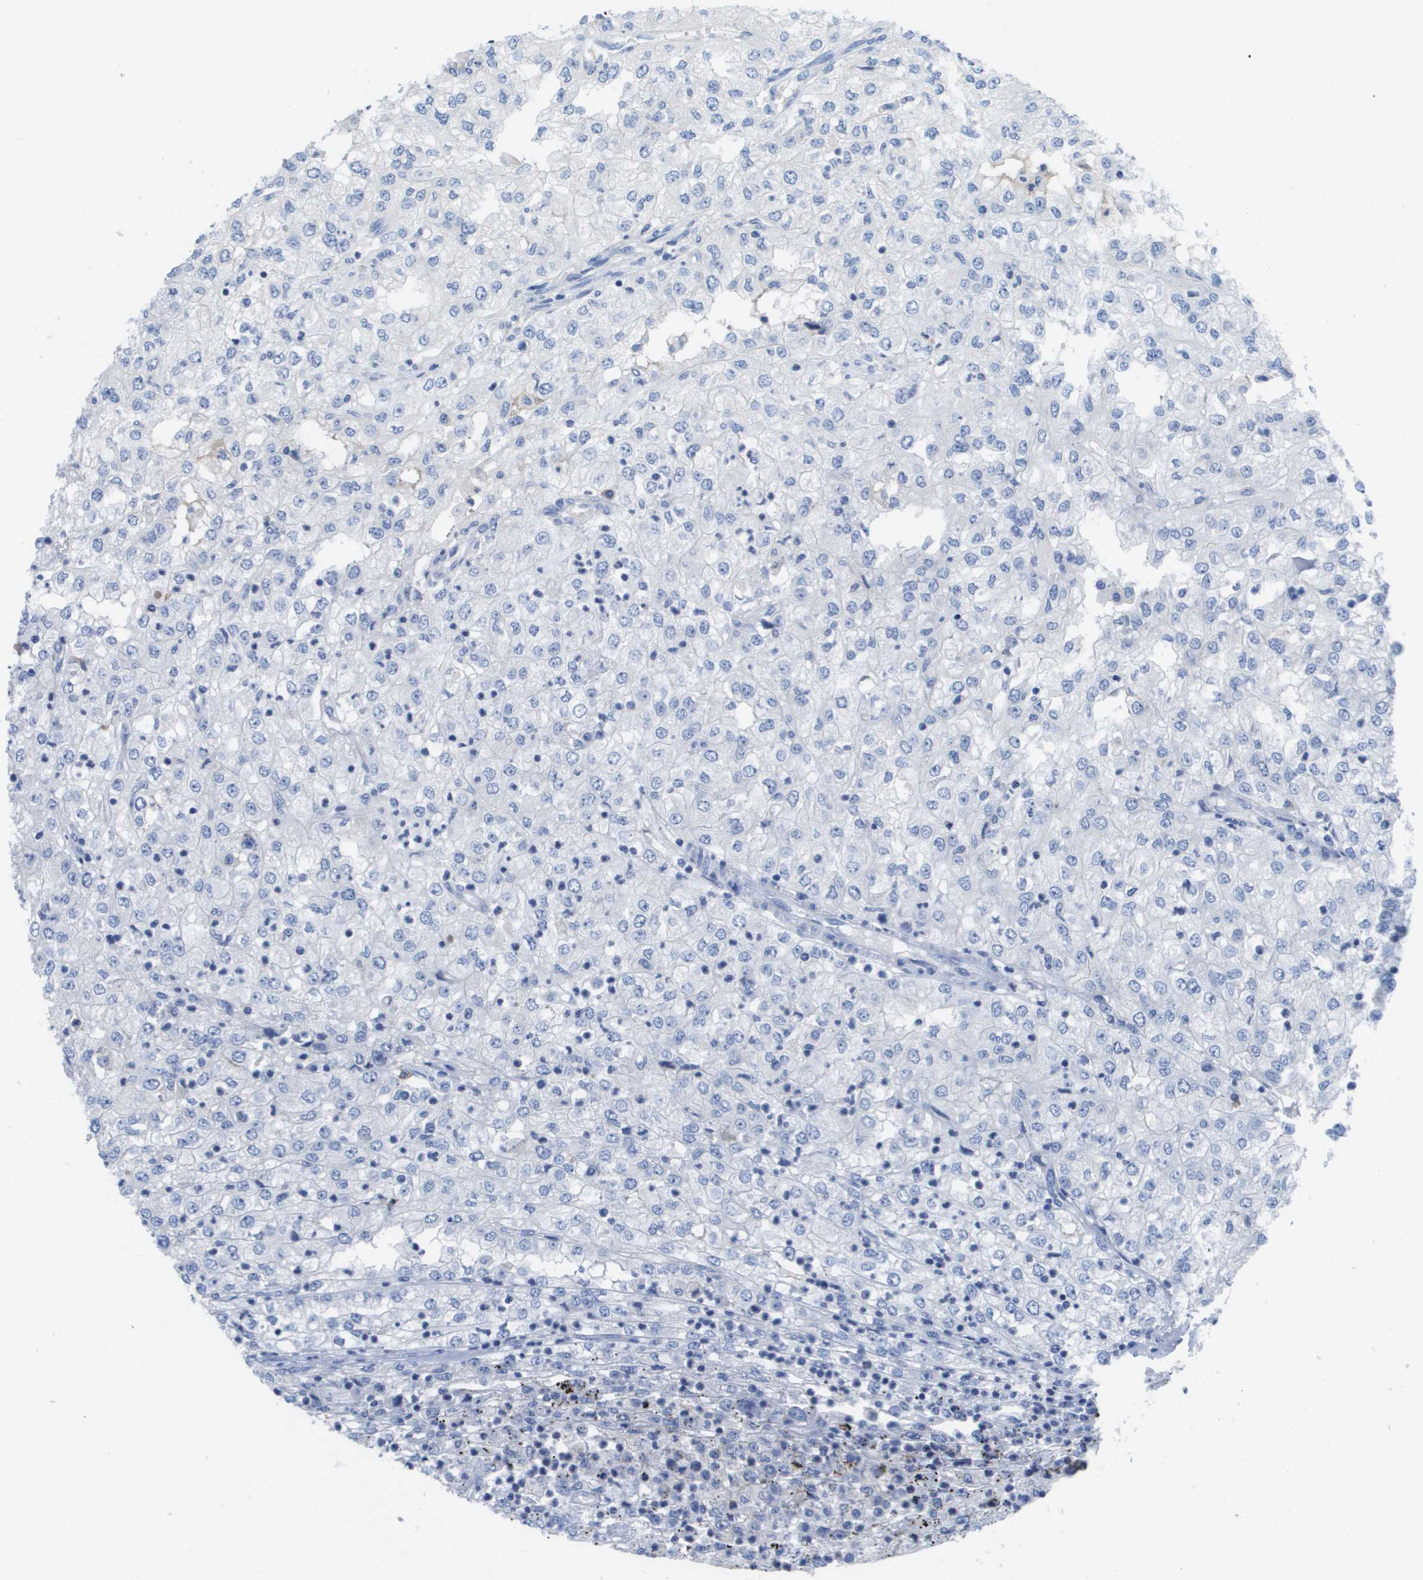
{"staining": {"intensity": "negative", "quantity": "none", "location": "none"}, "tissue": "renal cancer", "cell_type": "Tumor cells", "image_type": "cancer", "snomed": [{"axis": "morphology", "description": "Adenocarcinoma, NOS"}, {"axis": "topography", "description": "Kidney"}], "caption": "High magnification brightfield microscopy of adenocarcinoma (renal) stained with DAB (brown) and counterstained with hematoxylin (blue): tumor cells show no significant expression.", "gene": "MS4A1", "patient": {"sex": "female", "age": 54}}